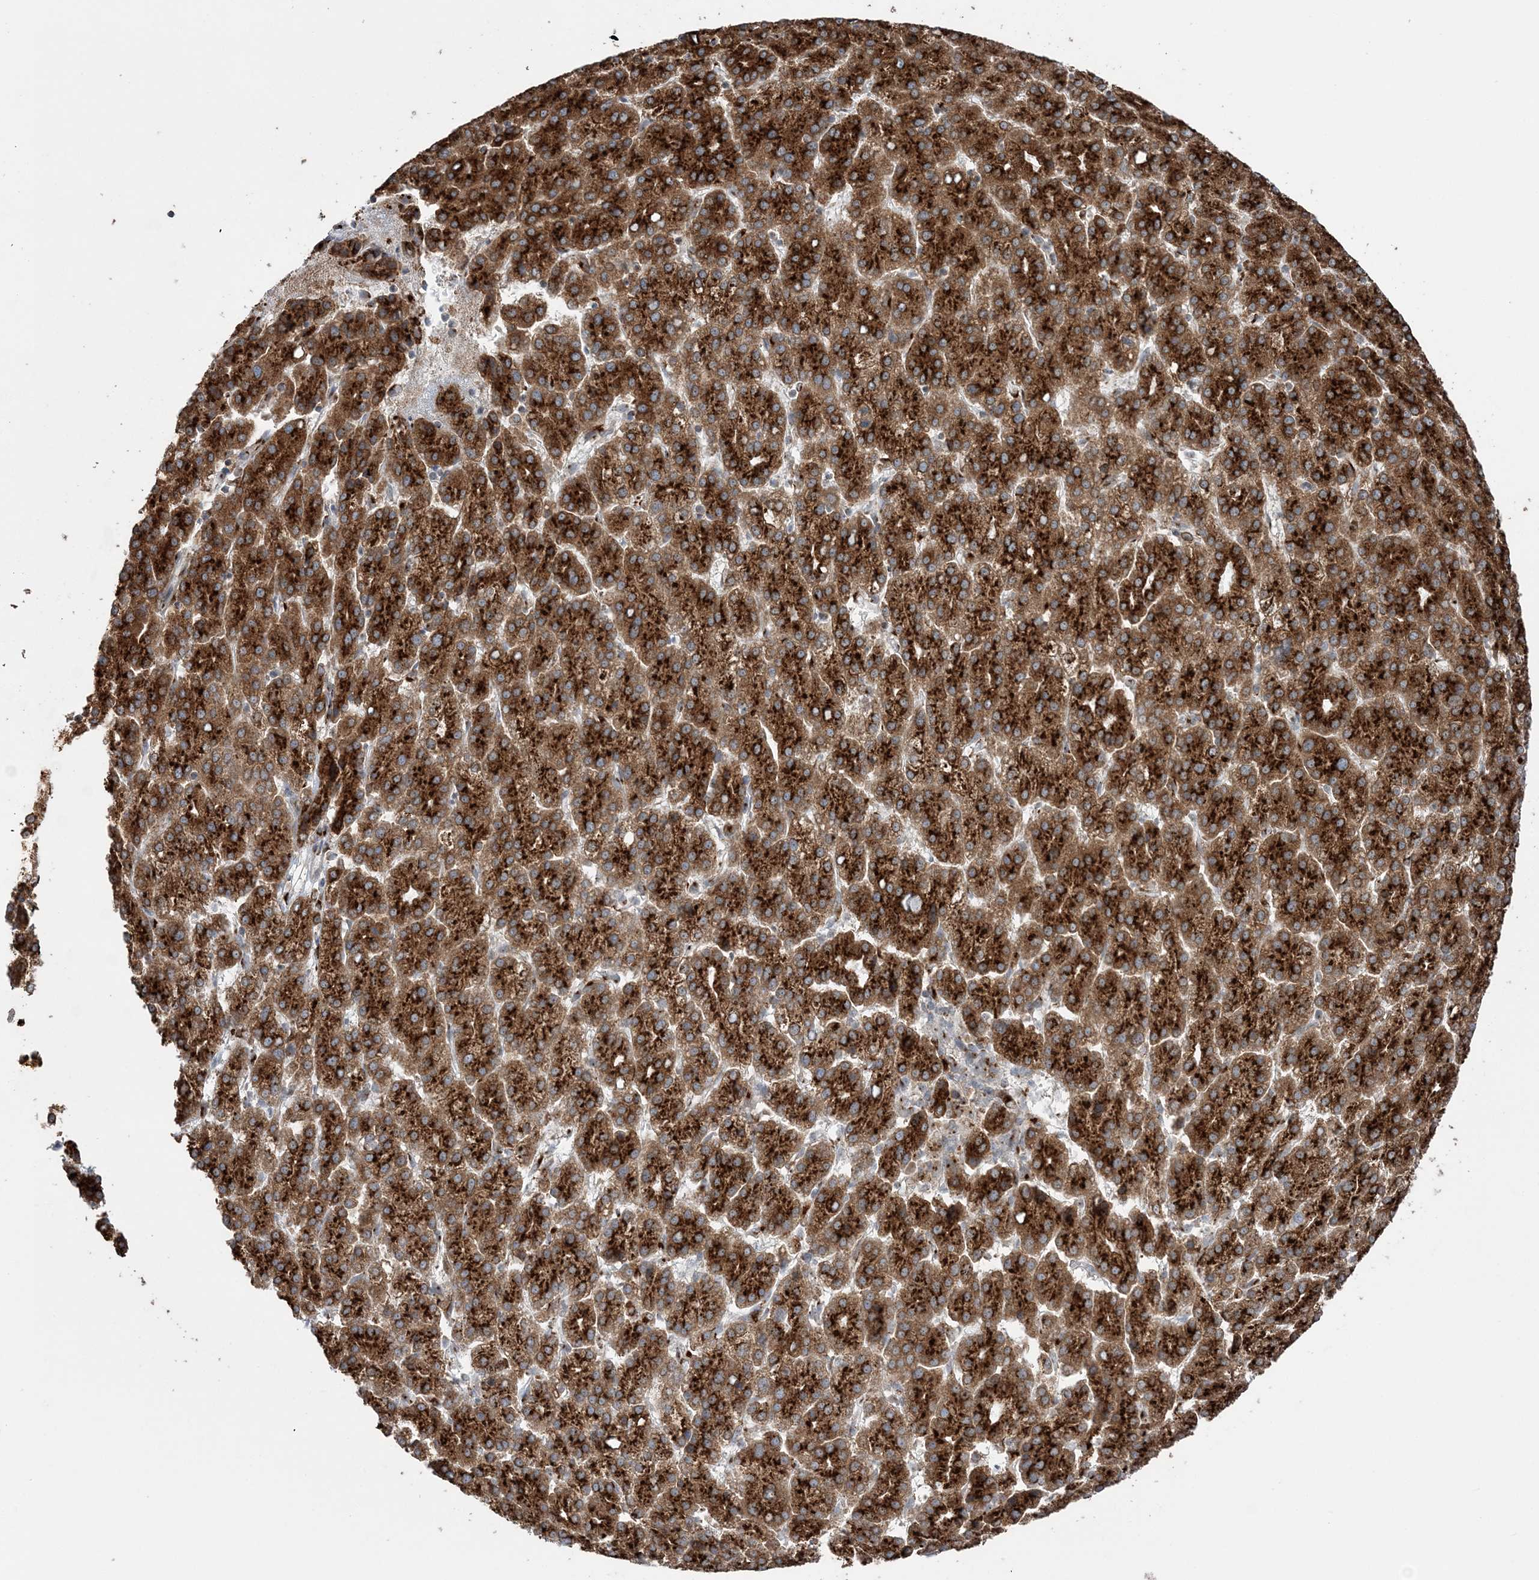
{"staining": {"intensity": "strong", "quantity": ">75%", "location": "cytoplasmic/membranous"}, "tissue": "liver cancer", "cell_type": "Tumor cells", "image_type": "cancer", "snomed": [{"axis": "morphology", "description": "Carcinoma, Hepatocellular, NOS"}, {"axis": "topography", "description": "Liver"}], "caption": "A histopathology image of liver cancer (hepatocellular carcinoma) stained for a protein shows strong cytoplasmic/membranous brown staining in tumor cells. (DAB (3,3'-diaminobenzidine) IHC, brown staining for protein, blue staining for nuclei).", "gene": "TMED10", "patient": {"sex": "female", "age": 58}}